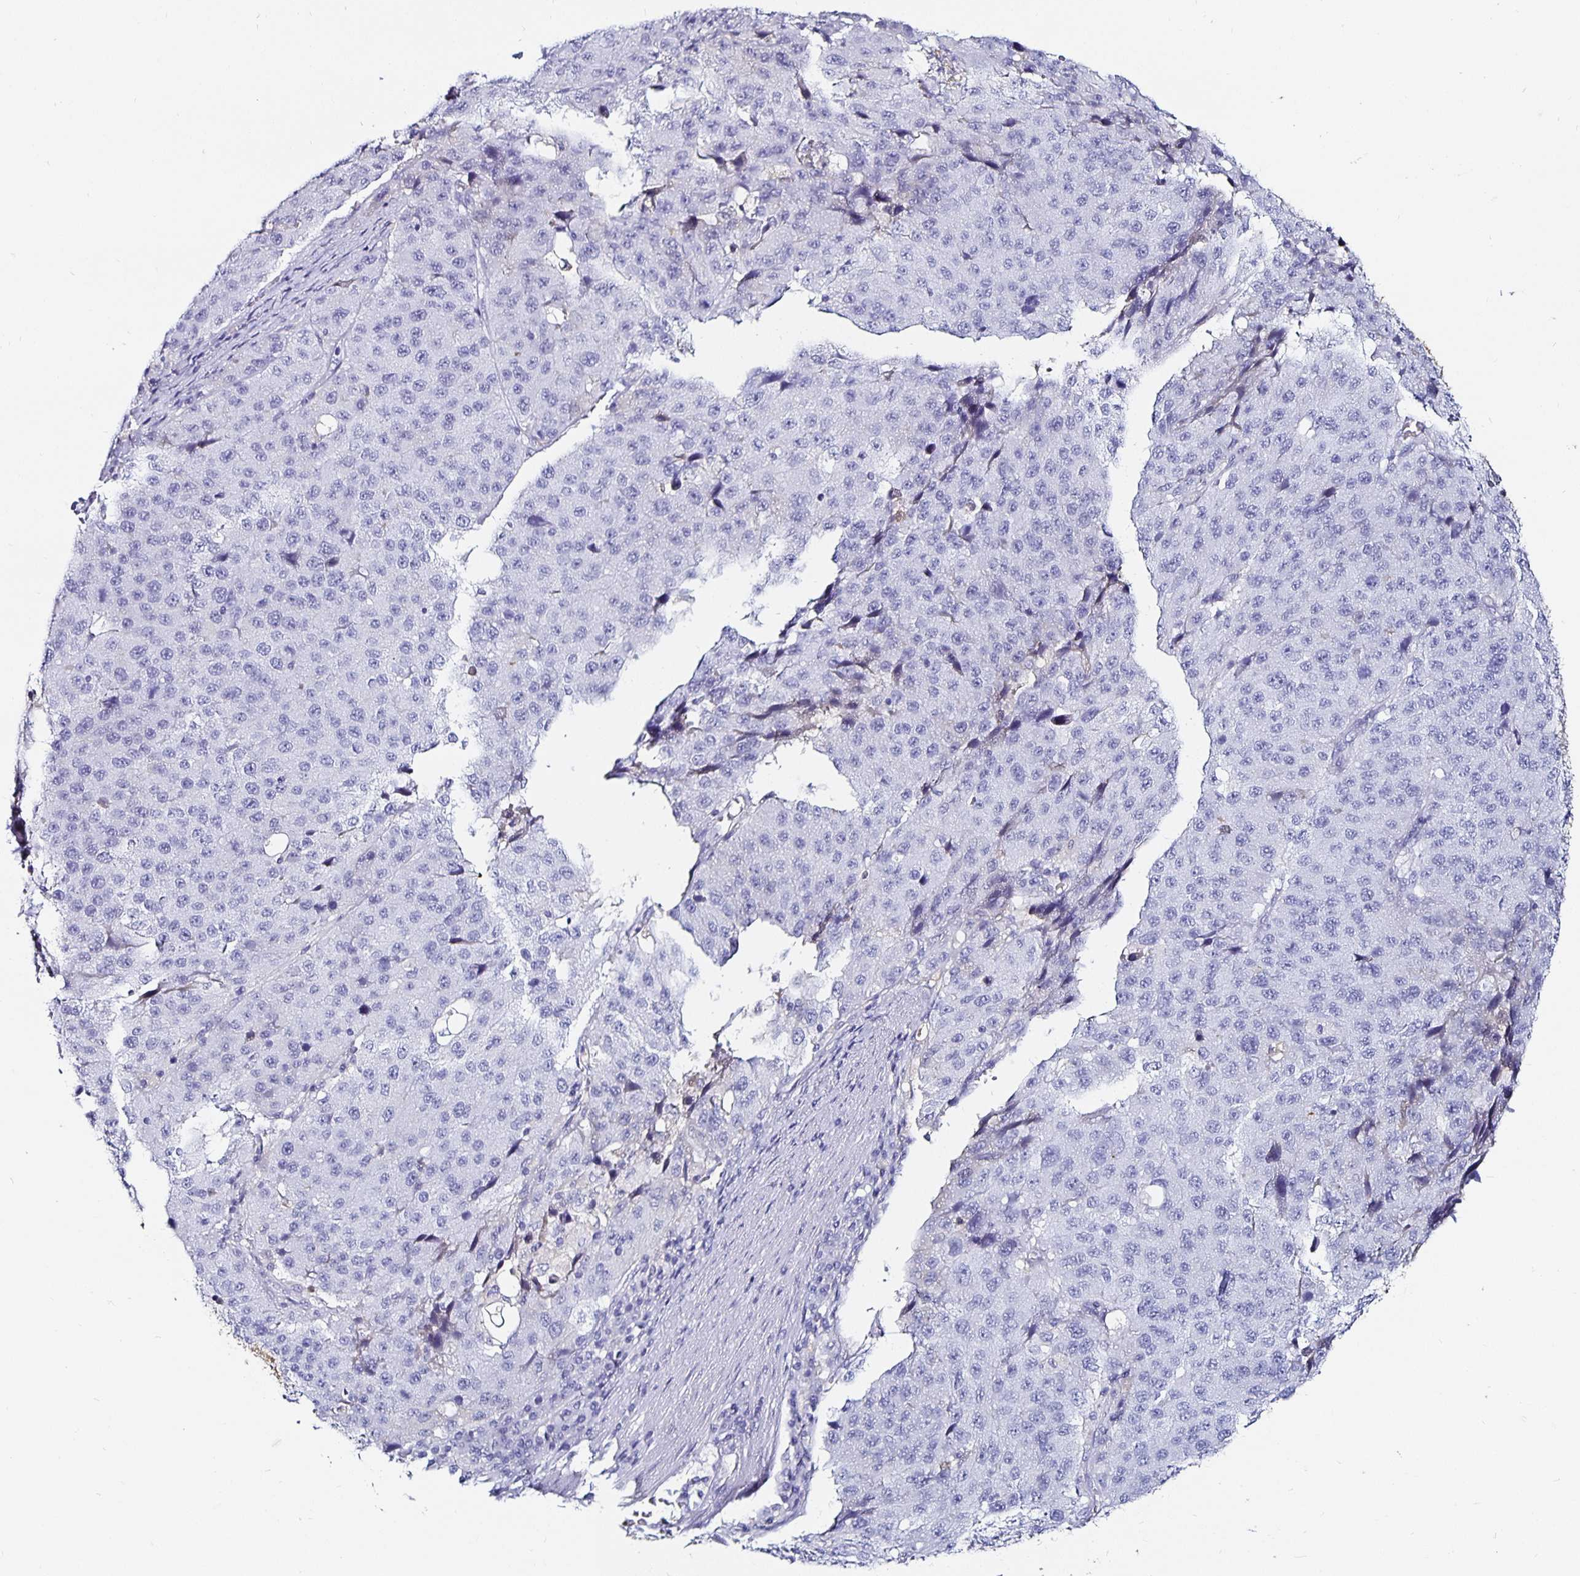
{"staining": {"intensity": "negative", "quantity": "none", "location": "none"}, "tissue": "stomach cancer", "cell_type": "Tumor cells", "image_type": "cancer", "snomed": [{"axis": "morphology", "description": "Adenocarcinoma, NOS"}, {"axis": "topography", "description": "Stomach"}], "caption": "This photomicrograph is of adenocarcinoma (stomach) stained with IHC to label a protein in brown with the nuclei are counter-stained blue. There is no positivity in tumor cells.", "gene": "TTR", "patient": {"sex": "male", "age": 71}}